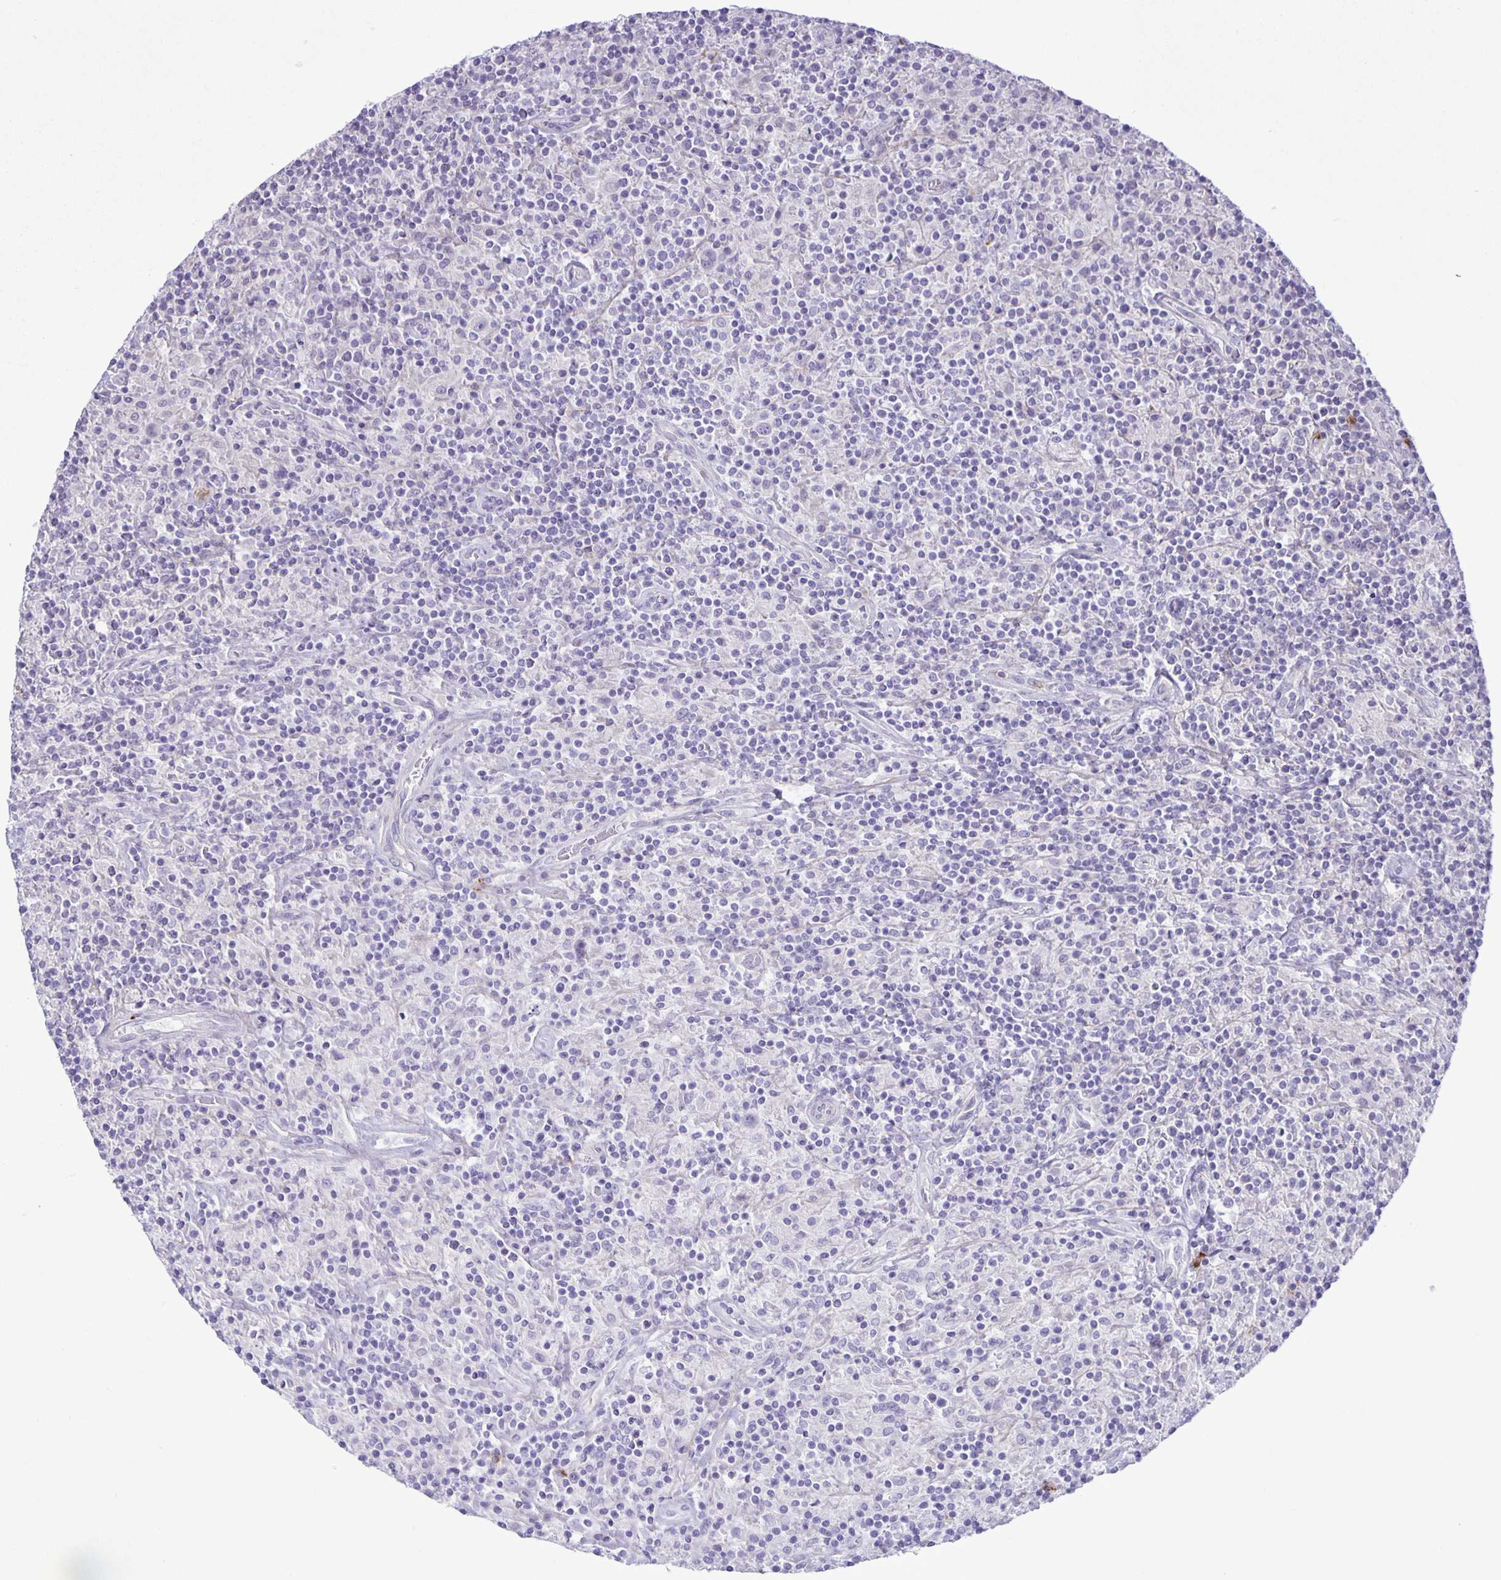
{"staining": {"intensity": "negative", "quantity": "none", "location": "none"}, "tissue": "lymphoma", "cell_type": "Tumor cells", "image_type": "cancer", "snomed": [{"axis": "morphology", "description": "Hodgkin's disease, NOS"}, {"axis": "topography", "description": "Lymph node"}], "caption": "Protein analysis of Hodgkin's disease reveals no significant positivity in tumor cells.", "gene": "ADCK1", "patient": {"sex": "male", "age": 70}}